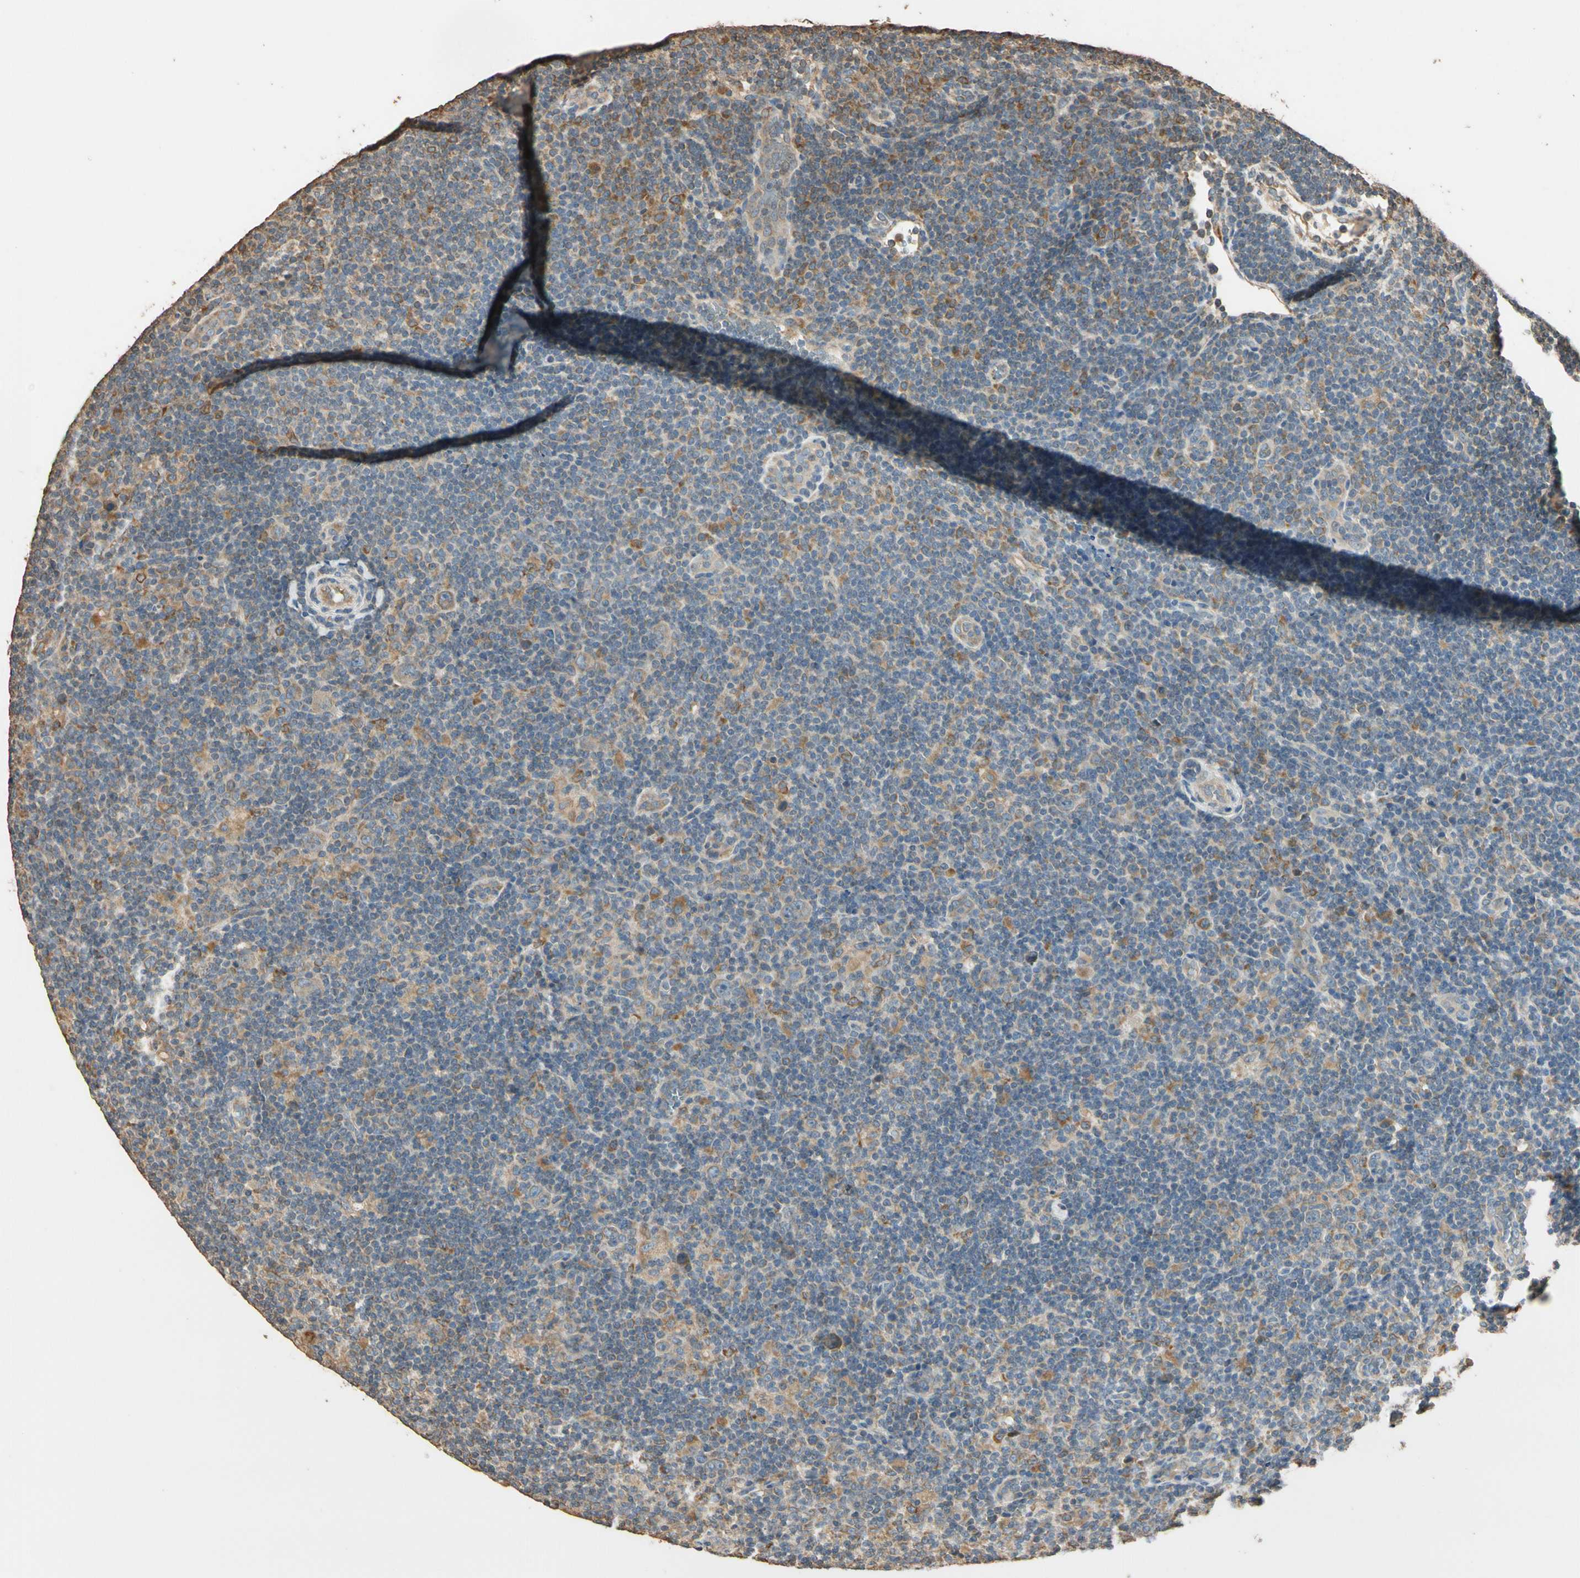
{"staining": {"intensity": "moderate", "quantity": "25%-75%", "location": "cytoplasmic/membranous"}, "tissue": "lymphoma", "cell_type": "Tumor cells", "image_type": "cancer", "snomed": [{"axis": "morphology", "description": "Hodgkin's disease, NOS"}, {"axis": "topography", "description": "Lymph node"}], "caption": "The image exhibits staining of Hodgkin's disease, revealing moderate cytoplasmic/membranous protein positivity (brown color) within tumor cells.", "gene": "STX18", "patient": {"sex": "female", "age": 57}}